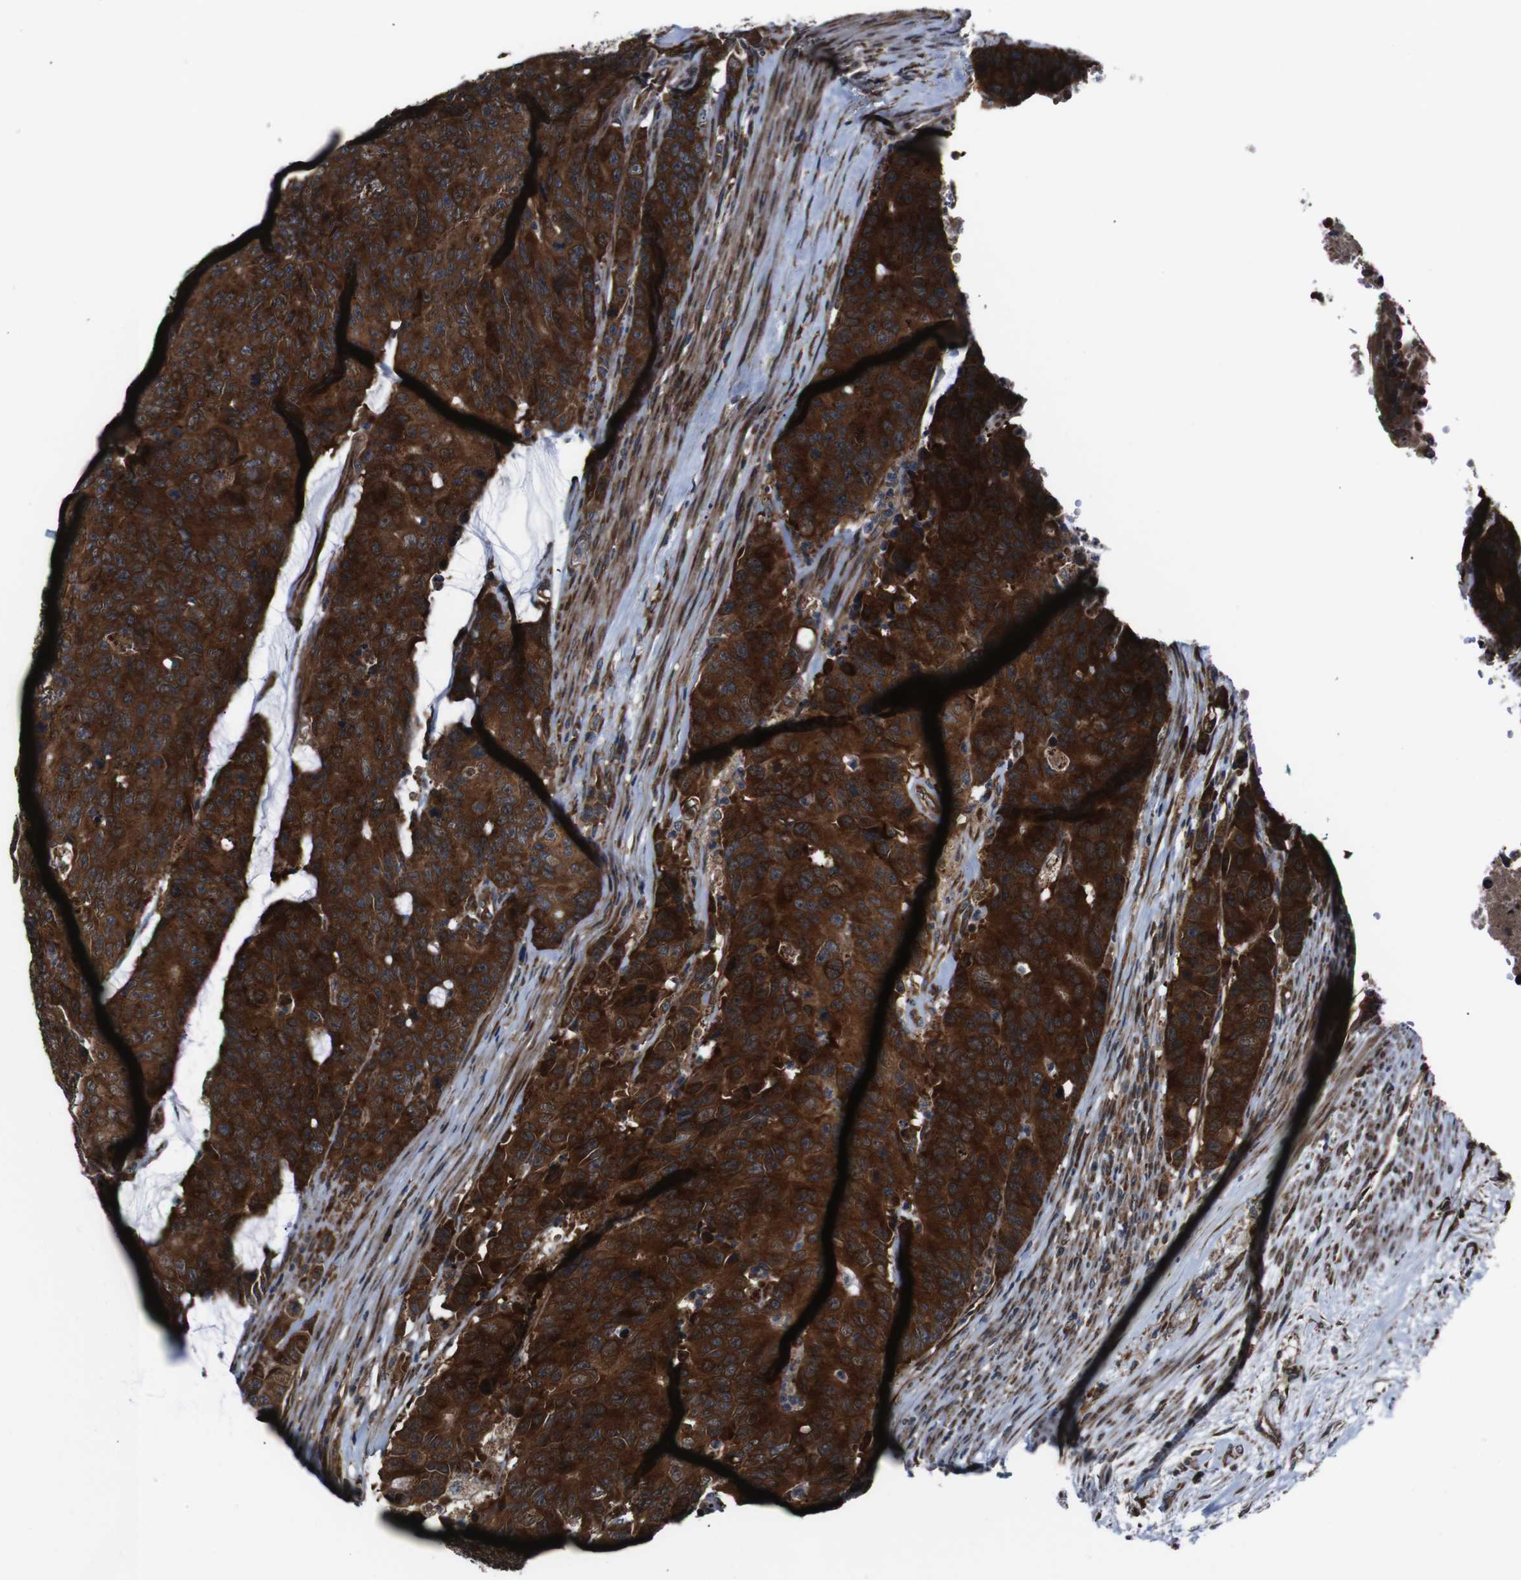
{"staining": {"intensity": "strong", "quantity": ">75%", "location": "cytoplasmic/membranous"}, "tissue": "colorectal cancer", "cell_type": "Tumor cells", "image_type": "cancer", "snomed": [{"axis": "morphology", "description": "Adenocarcinoma, NOS"}, {"axis": "topography", "description": "Colon"}], "caption": "Human colorectal cancer stained for a protein (brown) shows strong cytoplasmic/membranous positive expression in about >75% of tumor cells.", "gene": "EIF4A2", "patient": {"sex": "female", "age": 86}}